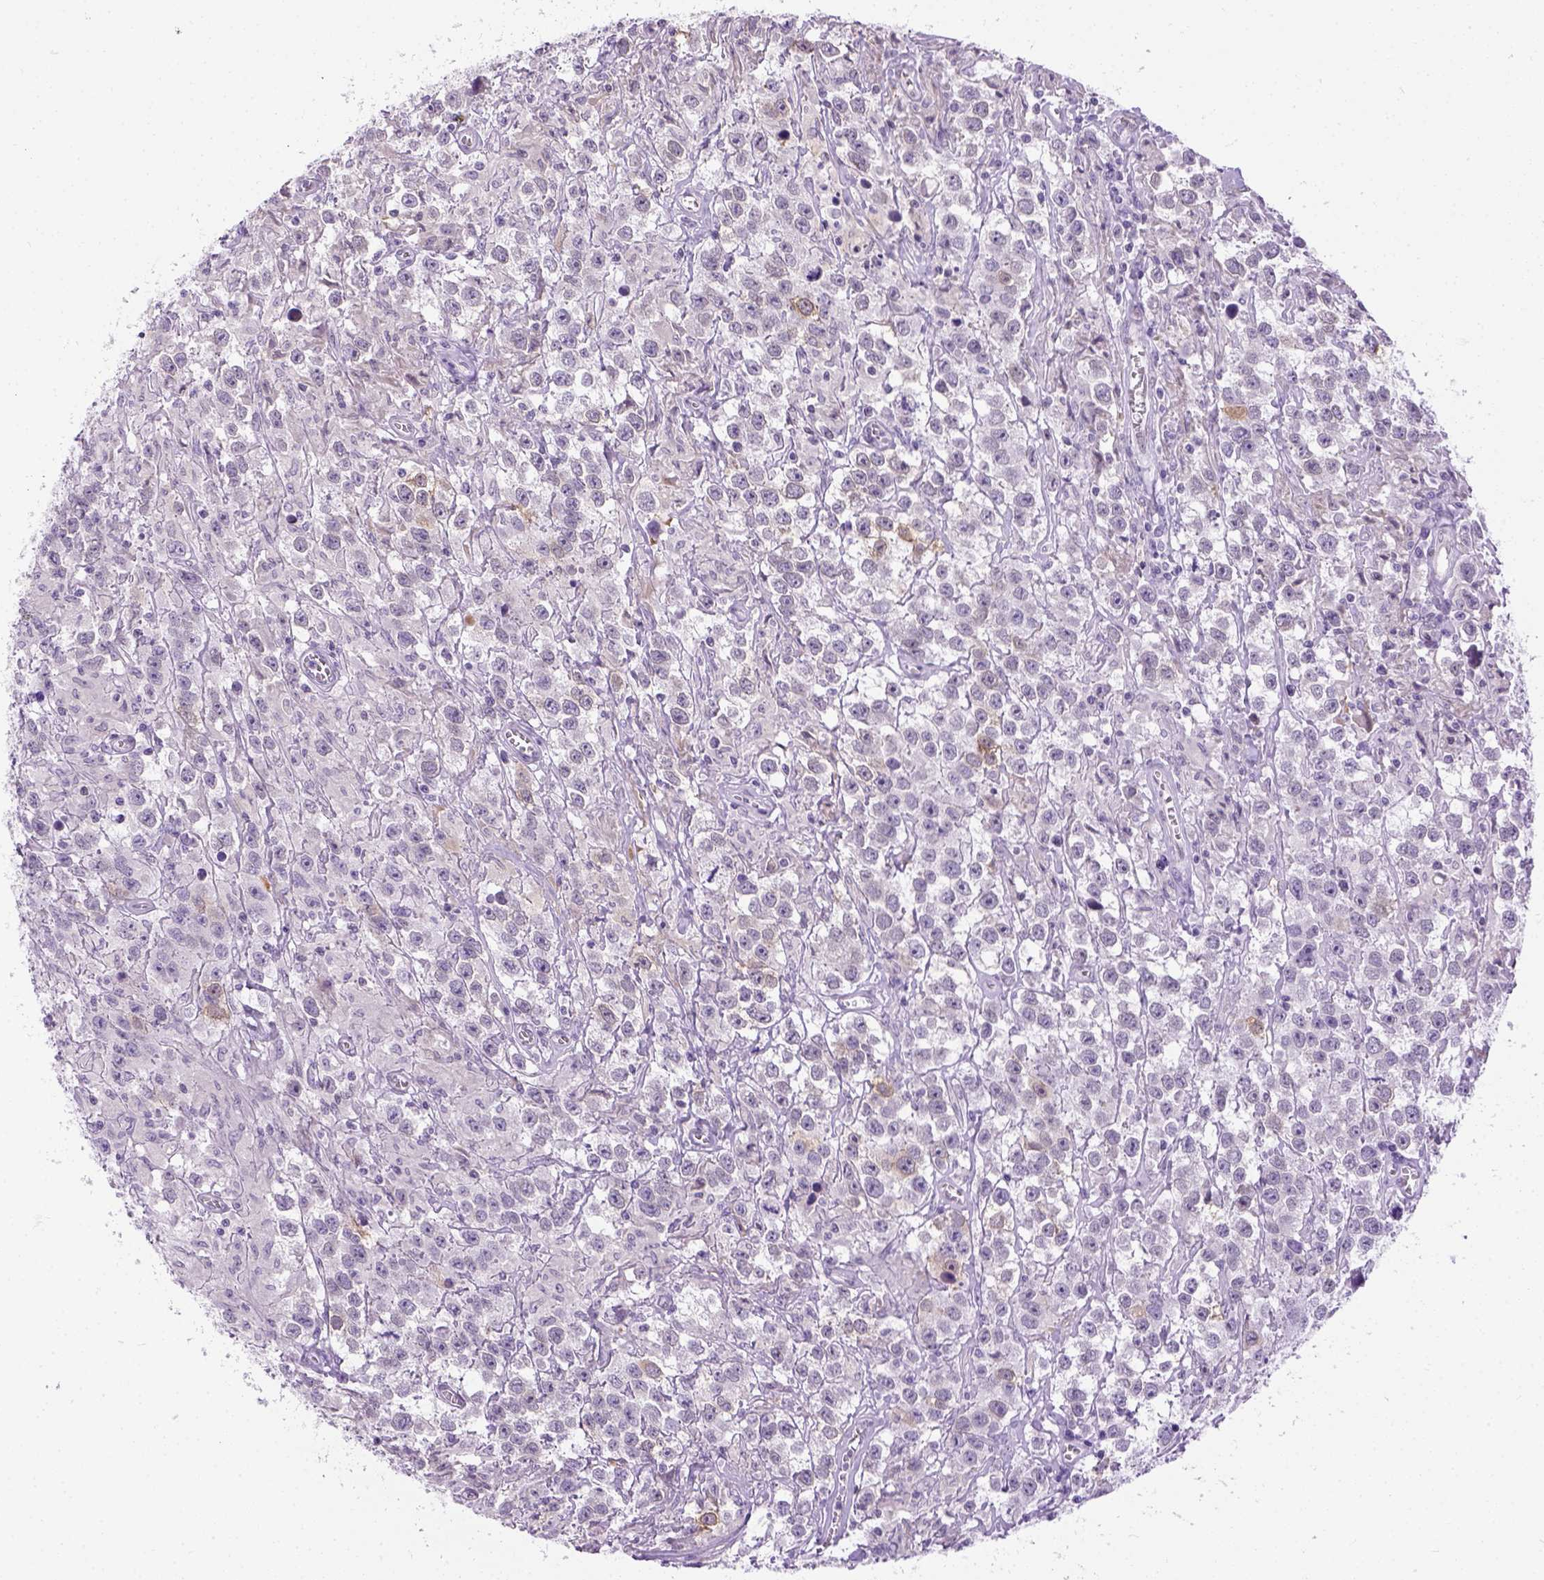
{"staining": {"intensity": "negative", "quantity": "none", "location": "none"}, "tissue": "testis cancer", "cell_type": "Tumor cells", "image_type": "cancer", "snomed": [{"axis": "morphology", "description": "Seminoma, NOS"}, {"axis": "topography", "description": "Testis"}], "caption": "This micrograph is of seminoma (testis) stained with IHC to label a protein in brown with the nuclei are counter-stained blue. There is no expression in tumor cells. Nuclei are stained in blue.", "gene": "FAM184B", "patient": {"sex": "male", "age": 43}}